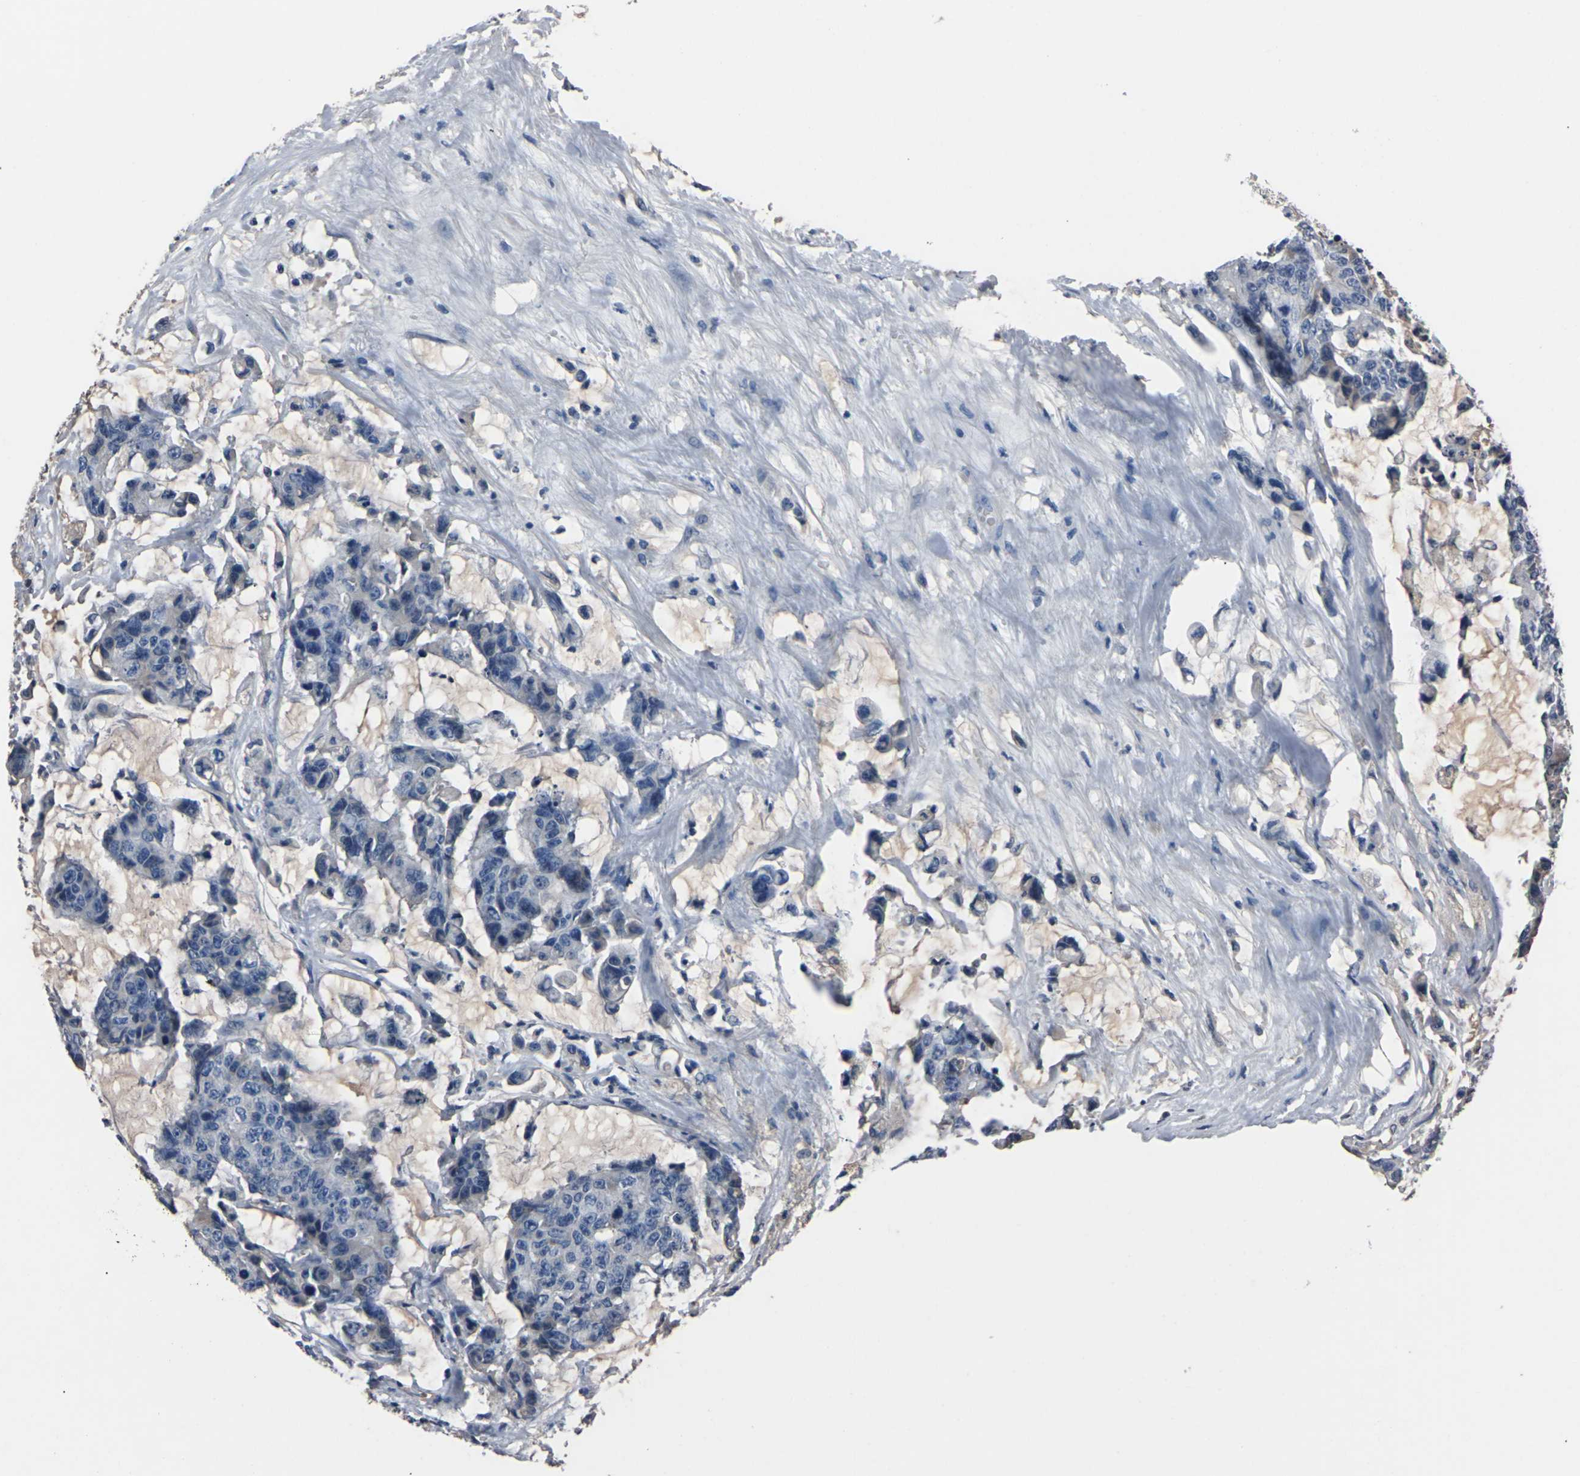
{"staining": {"intensity": "negative", "quantity": "none", "location": "none"}, "tissue": "colorectal cancer", "cell_type": "Tumor cells", "image_type": "cancer", "snomed": [{"axis": "morphology", "description": "Adenocarcinoma, NOS"}, {"axis": "topography", "description": "Colon"}], "caption": "DAB immunohistochemical staining of adenocarcinoma (colorectal) demonstrates no significant staining in tumor cells.", "gene": "LEP", "patient": {"sex": "female", "age": 86}}